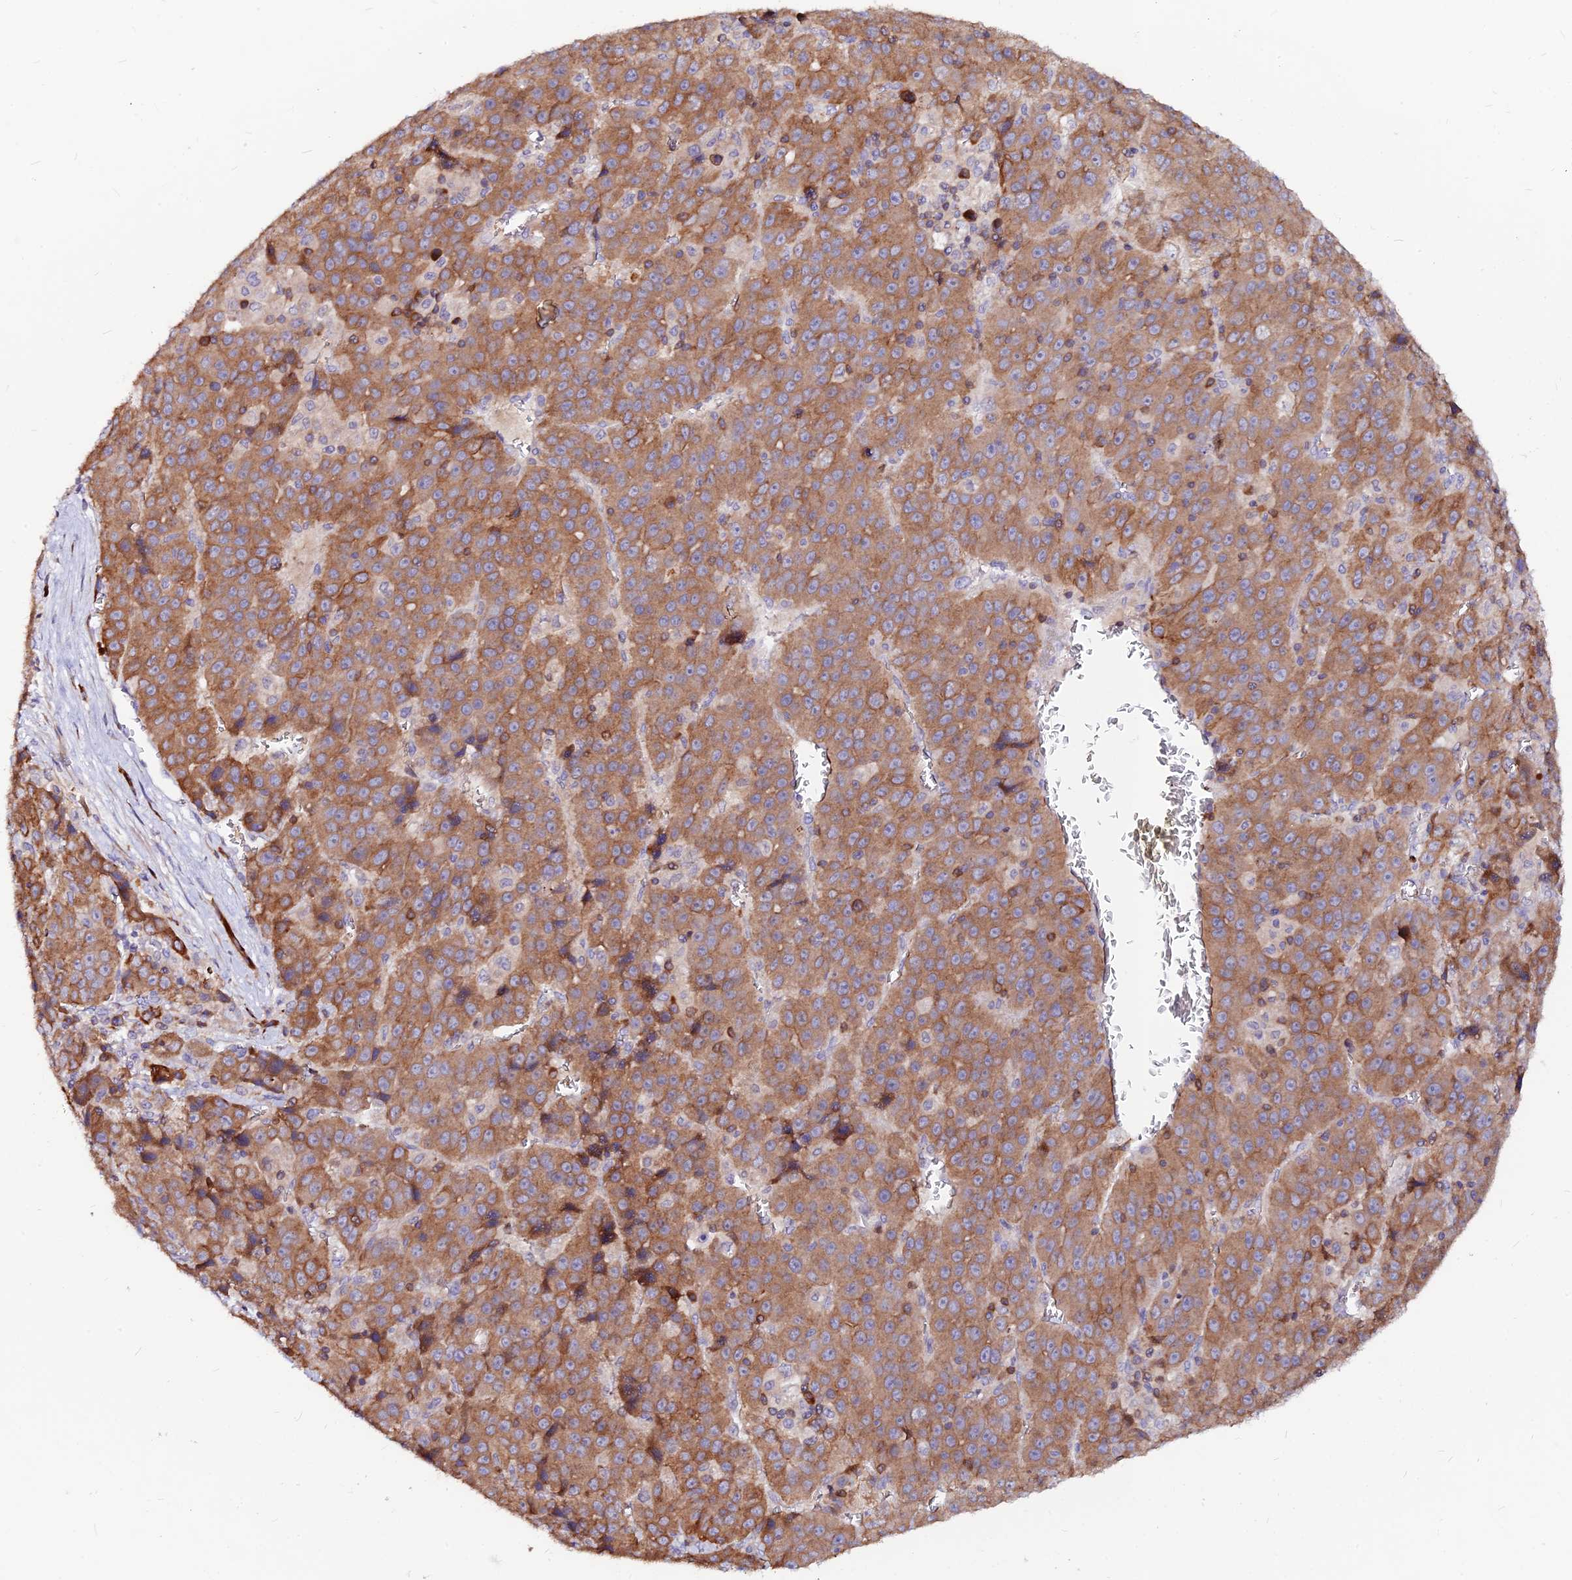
{"staining": {"intensity": "moderate", "quantity": ">75%", "location": "cytoplasmic/membranous"}, "tissue": "liver cancer", "cell_type": "Tumor cells", "image_type": "cancer", "snomed": [{"axis": "morphology", "description": "Carcinoma, Hepatocellular, NOS"}, {"axis": "topography", "description": "Liver"}], "caption": "This micrograph shows IHC staining of human liver hepatocellular carcinoma, with medium moderate cytoplasmic/membranous staining in approximately >75% of tumor cells.", "gene": "DENND2D", "patient": {"sex": "female", "age": 53}}